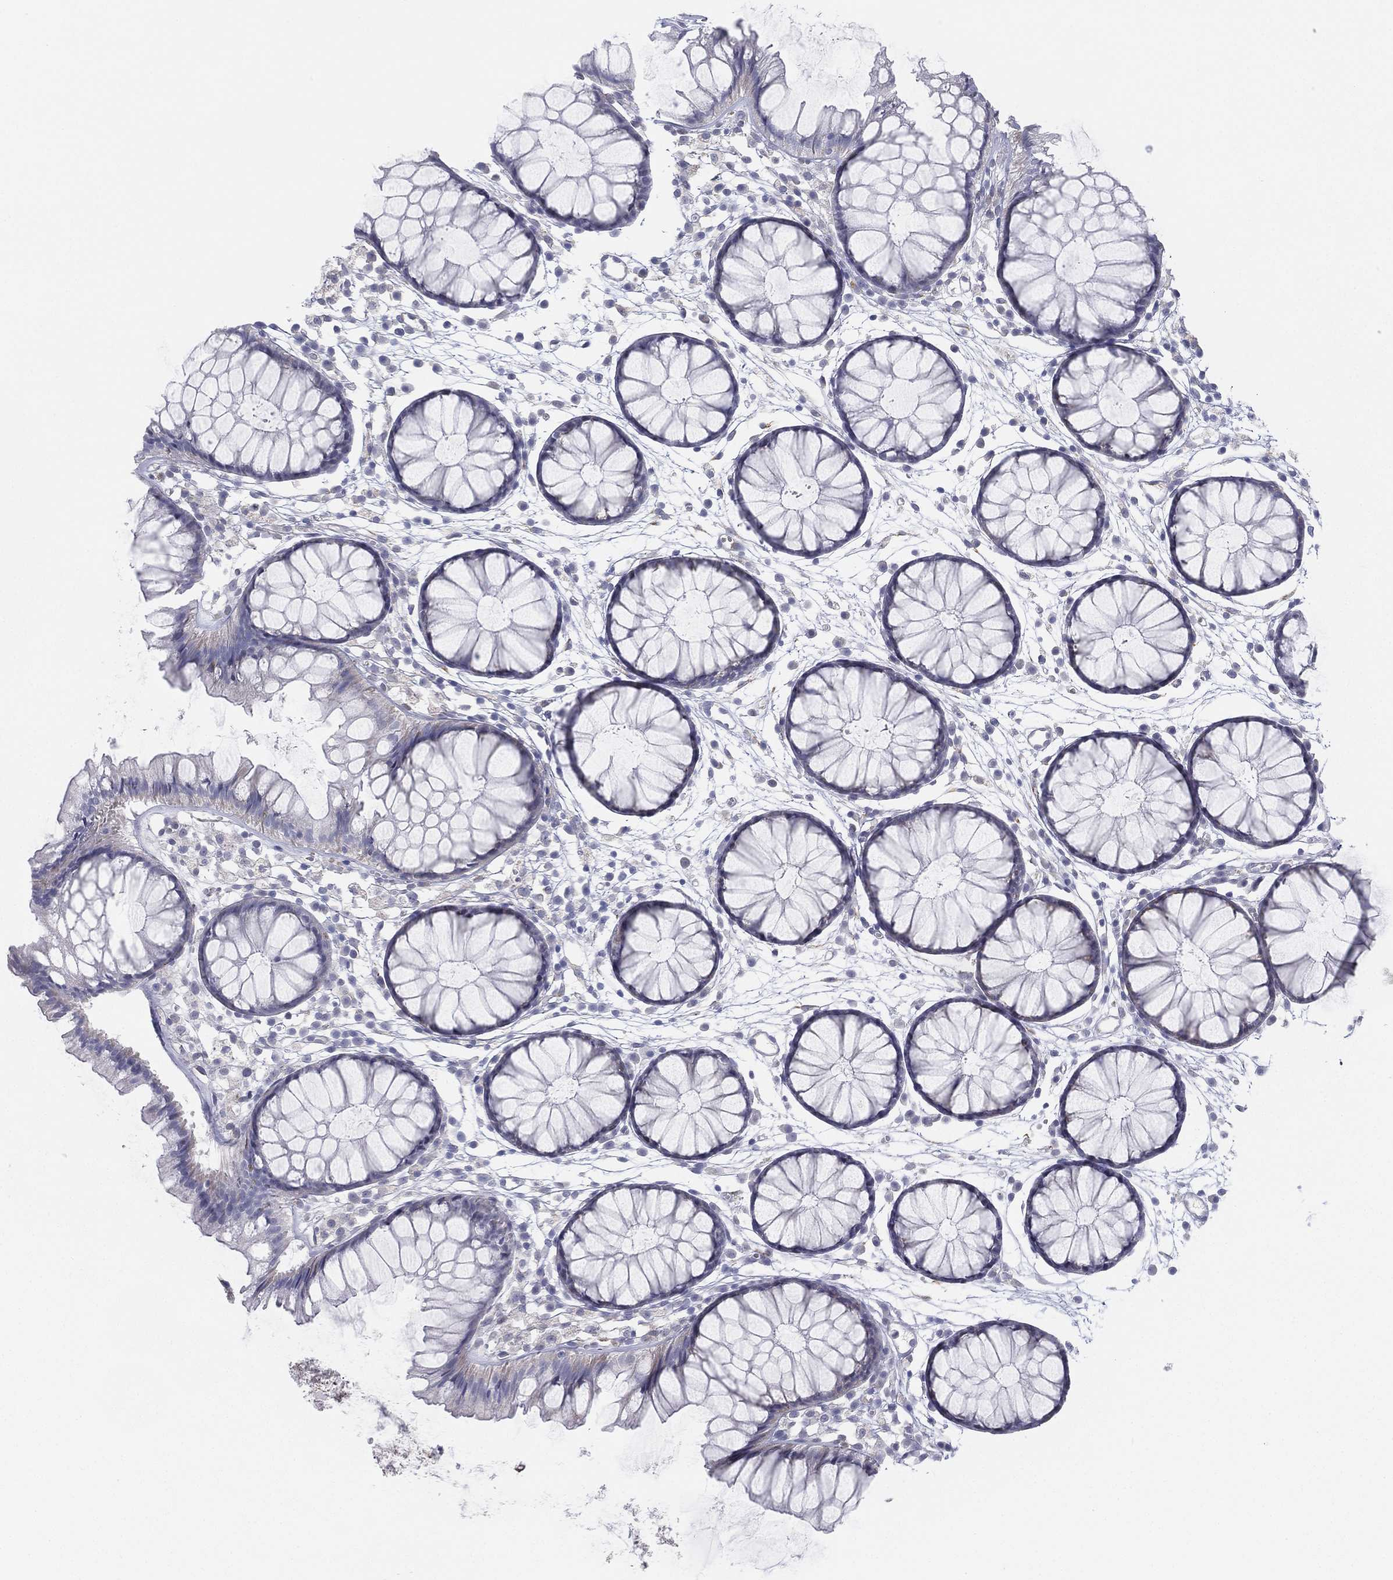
{"staining": {"intensity": "negative", "quantity": "none", "location": "none"}, "tissue": "colon", "cell_type": "Endothelial cells", "image_type": "normal", "snomed": [{"axis": "morphology", "description": "Normal tissue, NOS"}, {"axis": "morphology", "description": "Adenocarcinoma, NOS"}, {"axis": "topography", "description": "Colon"}], "caption": "Endothelial cells show no significant protein expression in normal colon.", "gene": "MLF1", "patient": {"sex": "male", "age": 65}}